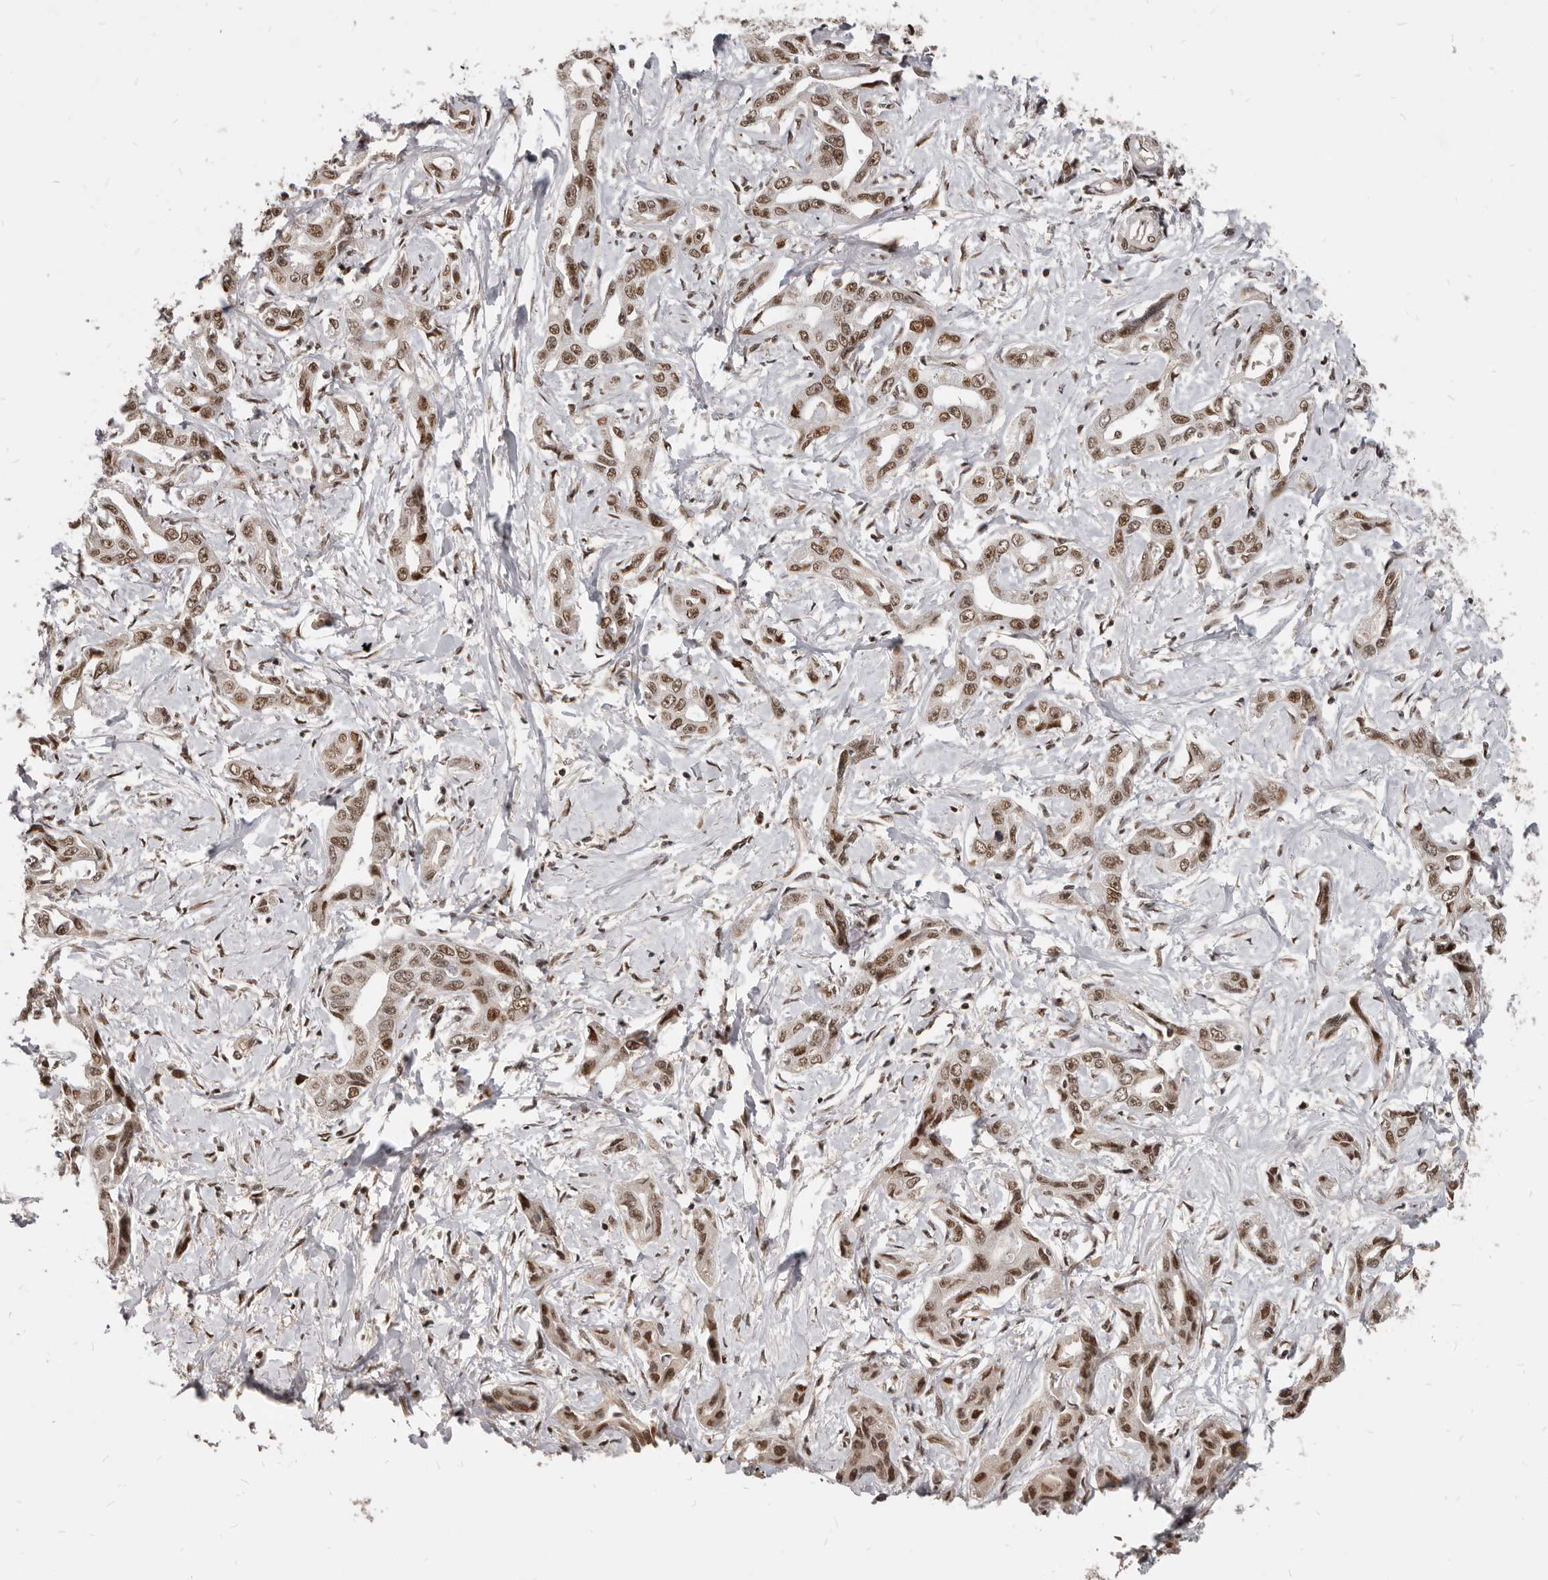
{"staining": {"intensity": "moderate", "quantity": ">75%", "location": "nuclear"}, "tissue": "liver cancer", "cell_type": "Tumor cells", "image_type": "cancer", "snomed": [{"axis": "morphology", "description": "Cholangiocarcinoma"}, {"axis": "topography", "description": "Liver"}], "caption": "Liver cholangiocarcinoma tissue displays moderate nuclear positivity in about >75% of tumor cells, visualized by immunohistochemistry.", "gene": "ATF5", "patient": {"sex": "male", "age": 59}}